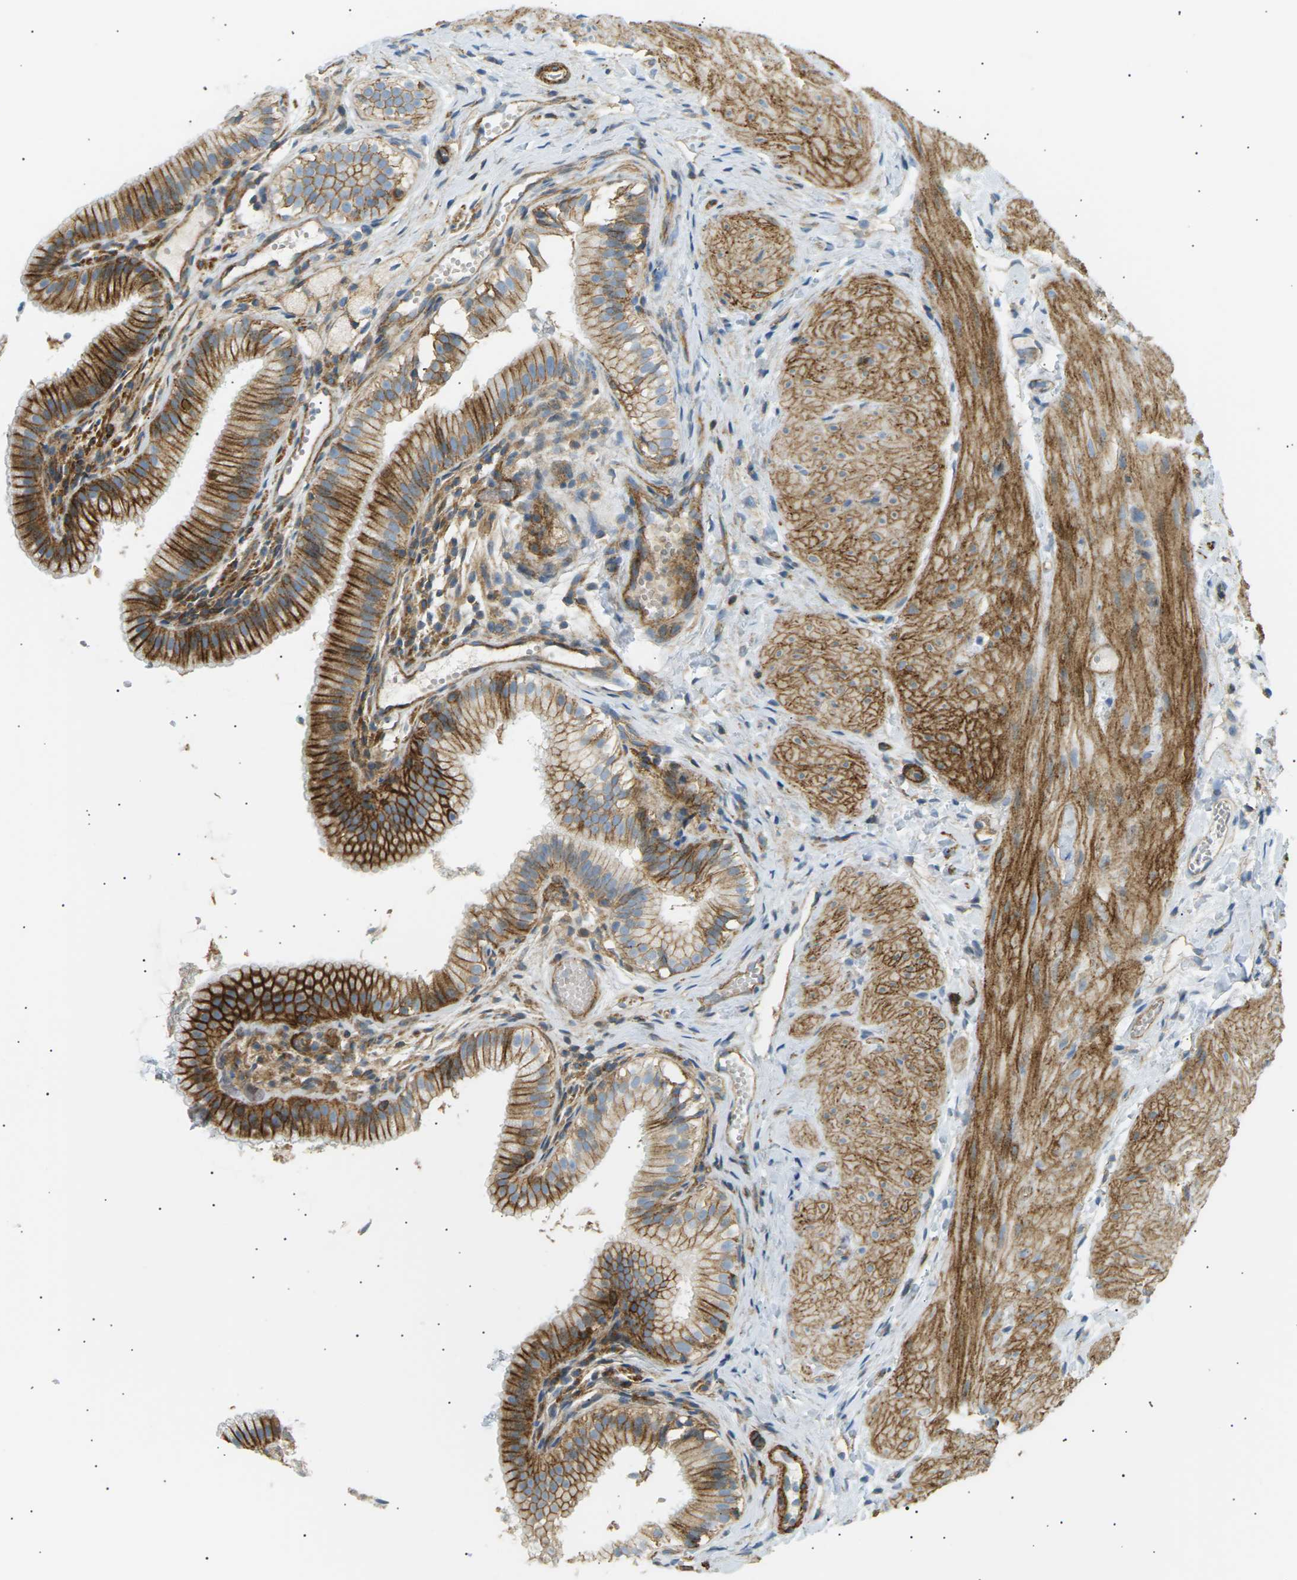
{"staining": {"intensity": "strong", "quantity": ">75%", "location": "cytoplasmic/membranous"}, "tissue": "gallbladder", "cell_type": "Glandular cells", "image_type": "normal", "snomed": [{"axis": "morphology", "description": "Normal tissue, NOS"}, {"axis": "topography", "description": "Gallbladder"}], "caption": "This photomicrograph demonstrates immunohistochemistry staining of normal human gallbladder, with high strong cytoplasmic/membranous positivity in about >75% of glandular cells.", "gene": "ATP2B4", "patient": {"sex": "female", "age": 26}}